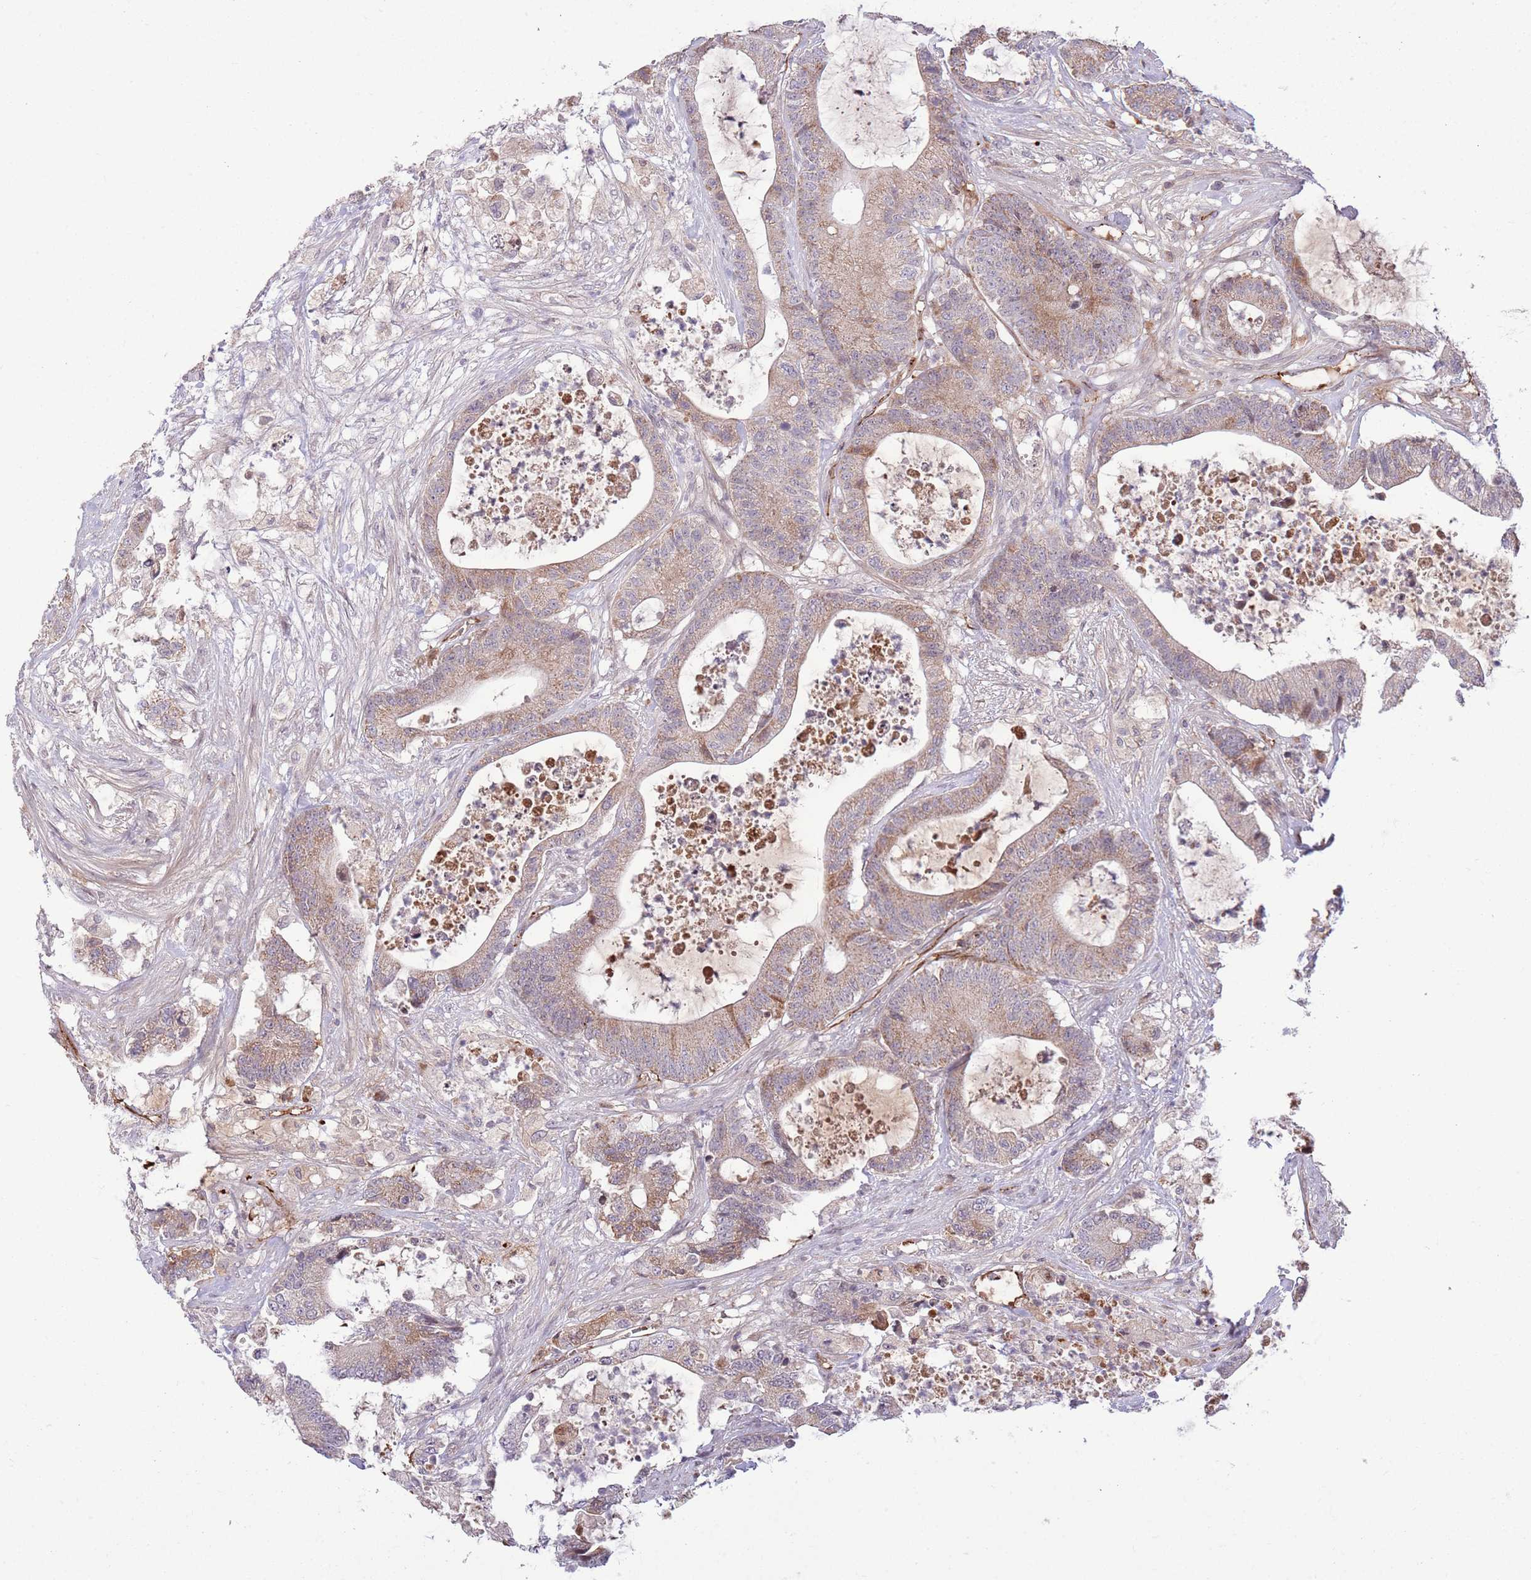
{"staining": {"intensity": "weak", "quantity": "25%-75%", "location": "cytoplasmic/membranous"}, "tissue": "colorectal cancer", "cell_type": "Tumor cells", "image_type": "cancer", "snomed": [{"axis": "morphology", "description": "Adenocarcinoma, NOS"}, {"axis": "topography", "description": "Colon"}], "caption": "High-magnification brightfield microscopy of colorectal adenocarcinoma stained with DAB (3,3'-diaminobenzidine) (brown) and counterstained with hematoxylin (blue). tumor cells exhibit weak cytoplasmic/membranous expression is seen in about25%-75% of cells.", "gene": "DPP10", "patient": {"sex": "female", "age": 84}}